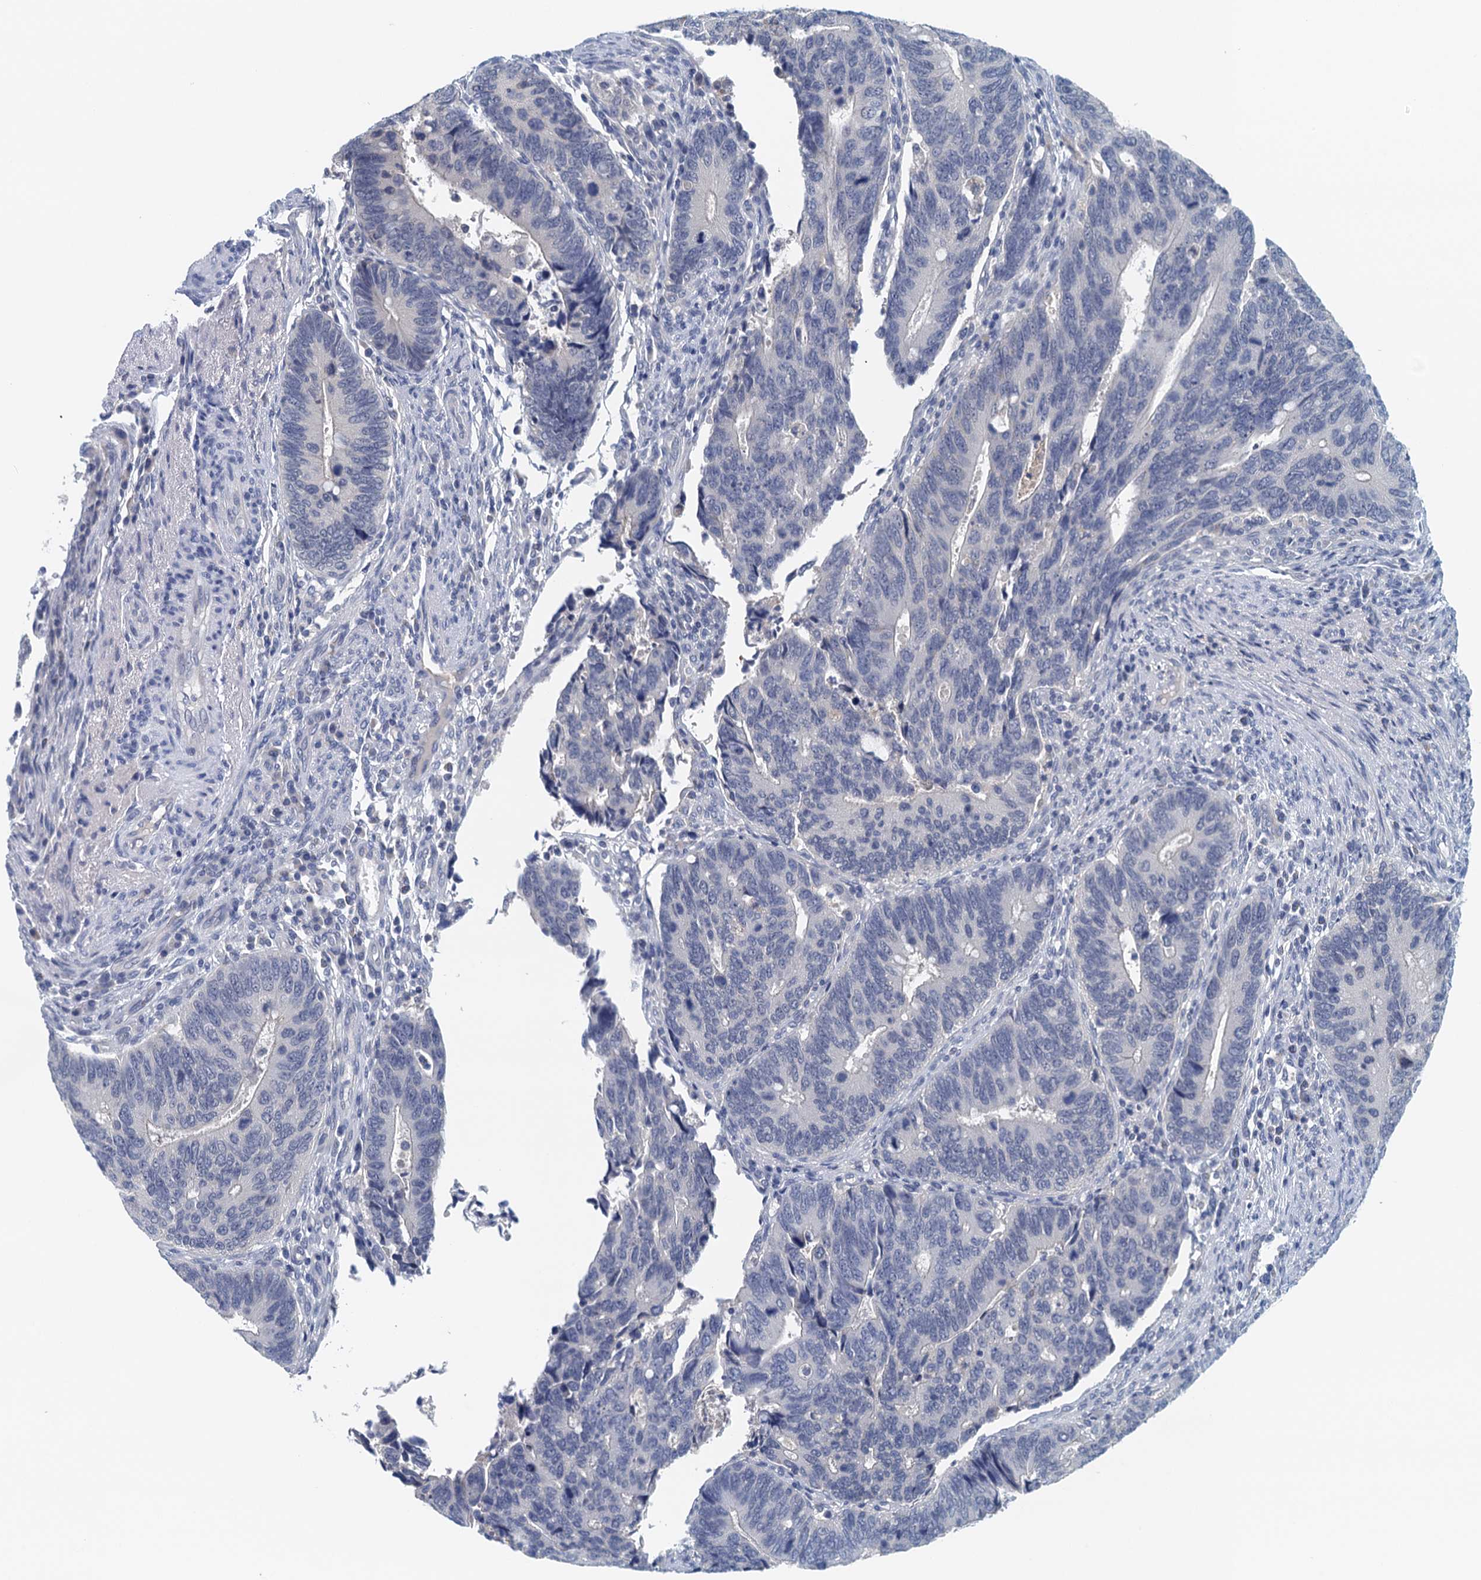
{"staining": {"intensity": "negative", "quantity": "none", "location": "none"}, "tissue": "colorectal cancer", "cell_type": "Tumor cells", "image_type": "cancer", "snomed": [{"axis": "morphology", "description": "Adenocarcinoma, NOS"}, {"axis": "topography", "description": "Colon"}], "caption": "Immunohistochemical staining of colorectal cancer shows no significant positivity in tumor cells.", "gene": "NUBP2", "patient": {"sex": "male", "age": 87}}